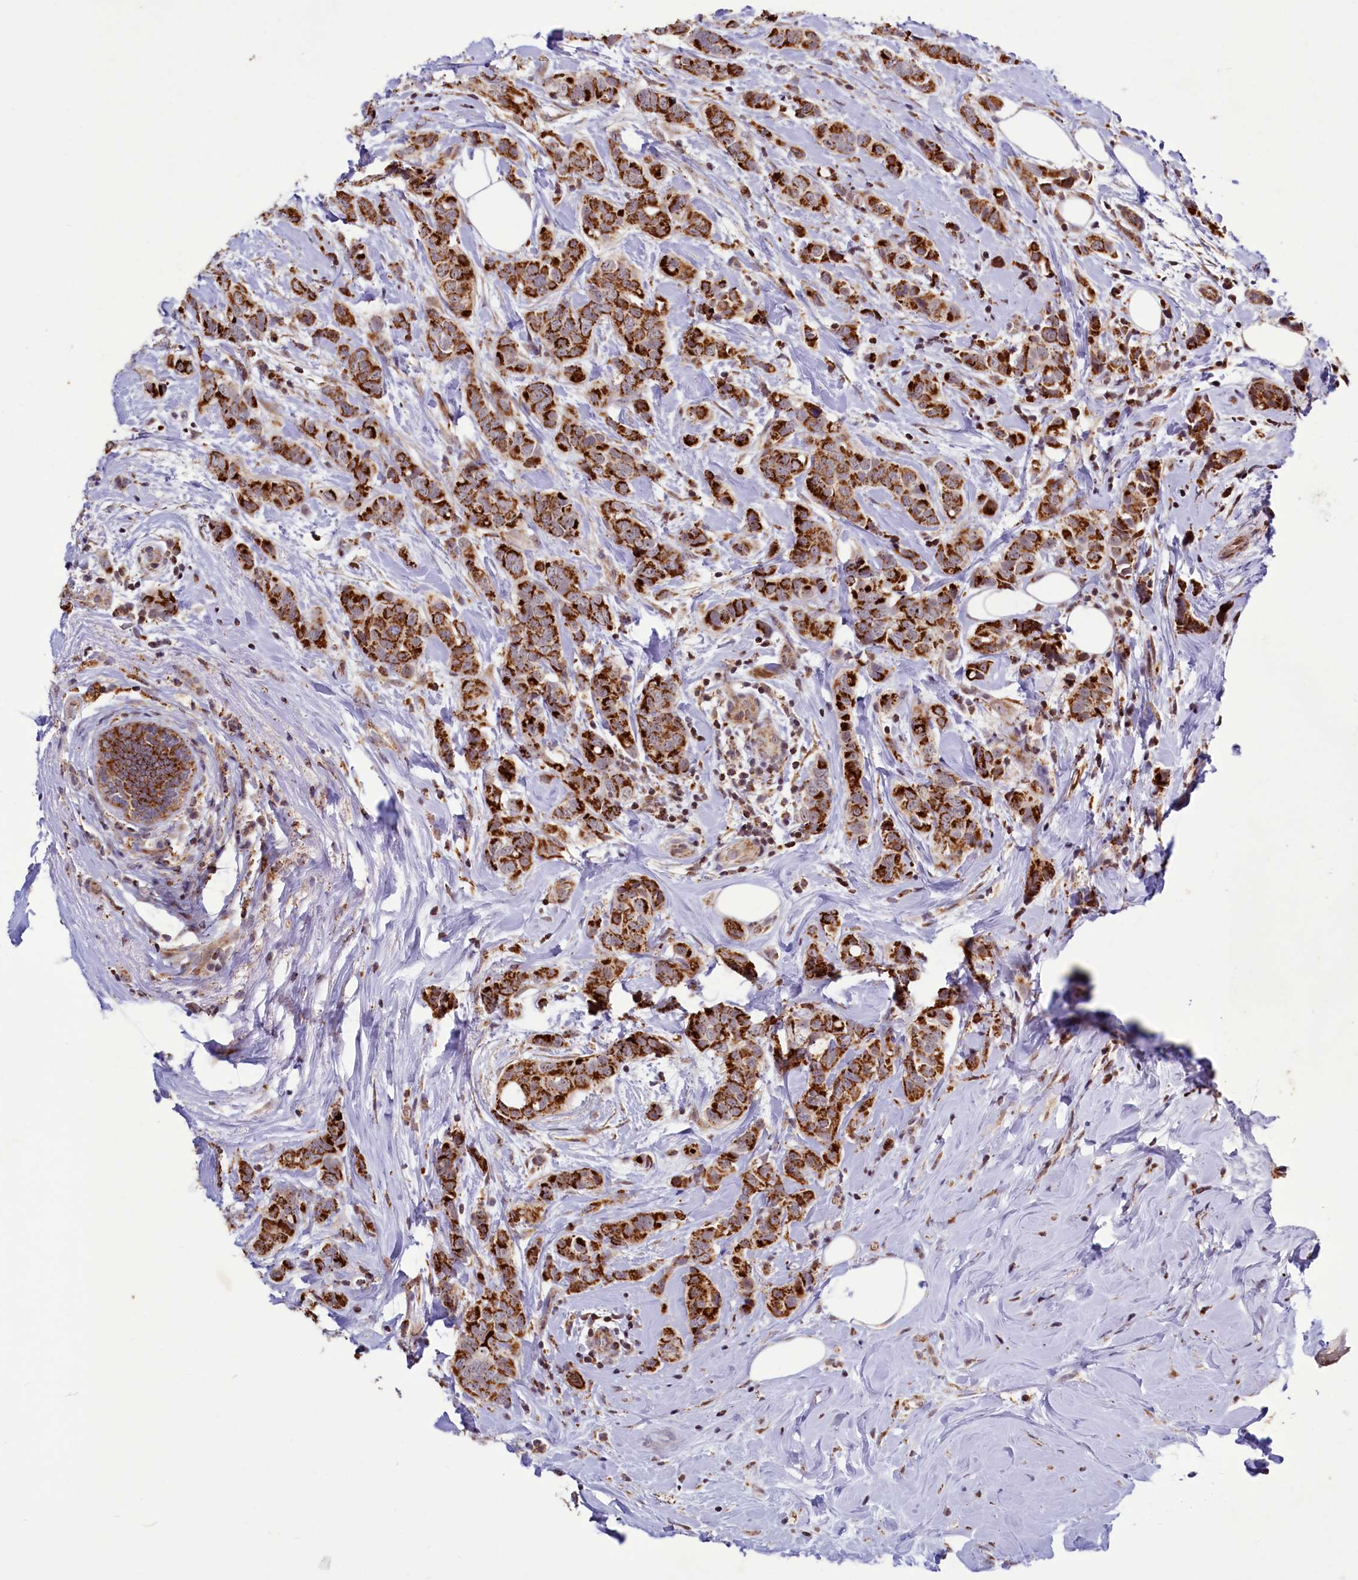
{"staining": {"intensity": "strong", "quantity": ">75%", "location": "cytoplasmic/membranous"}, "tissue": "breast cancer", "cell_type": "Tumor cells", "image_type": "cancer", "snomed": [{"axis": "morphology", "description": "Lobular carcinoma"}, {"axis": "topography", "description": "Breast"}], "caption": "This photomicrograph reveals immunohistochemistry (IHC) staining of breast cancer (lobular carcinoma), with high strong cytoplasmic/membranous positivity in about >75% of tumor cells.", "gene": "DYNC2H1", "patient": {"sex": "female", "age": 51}}